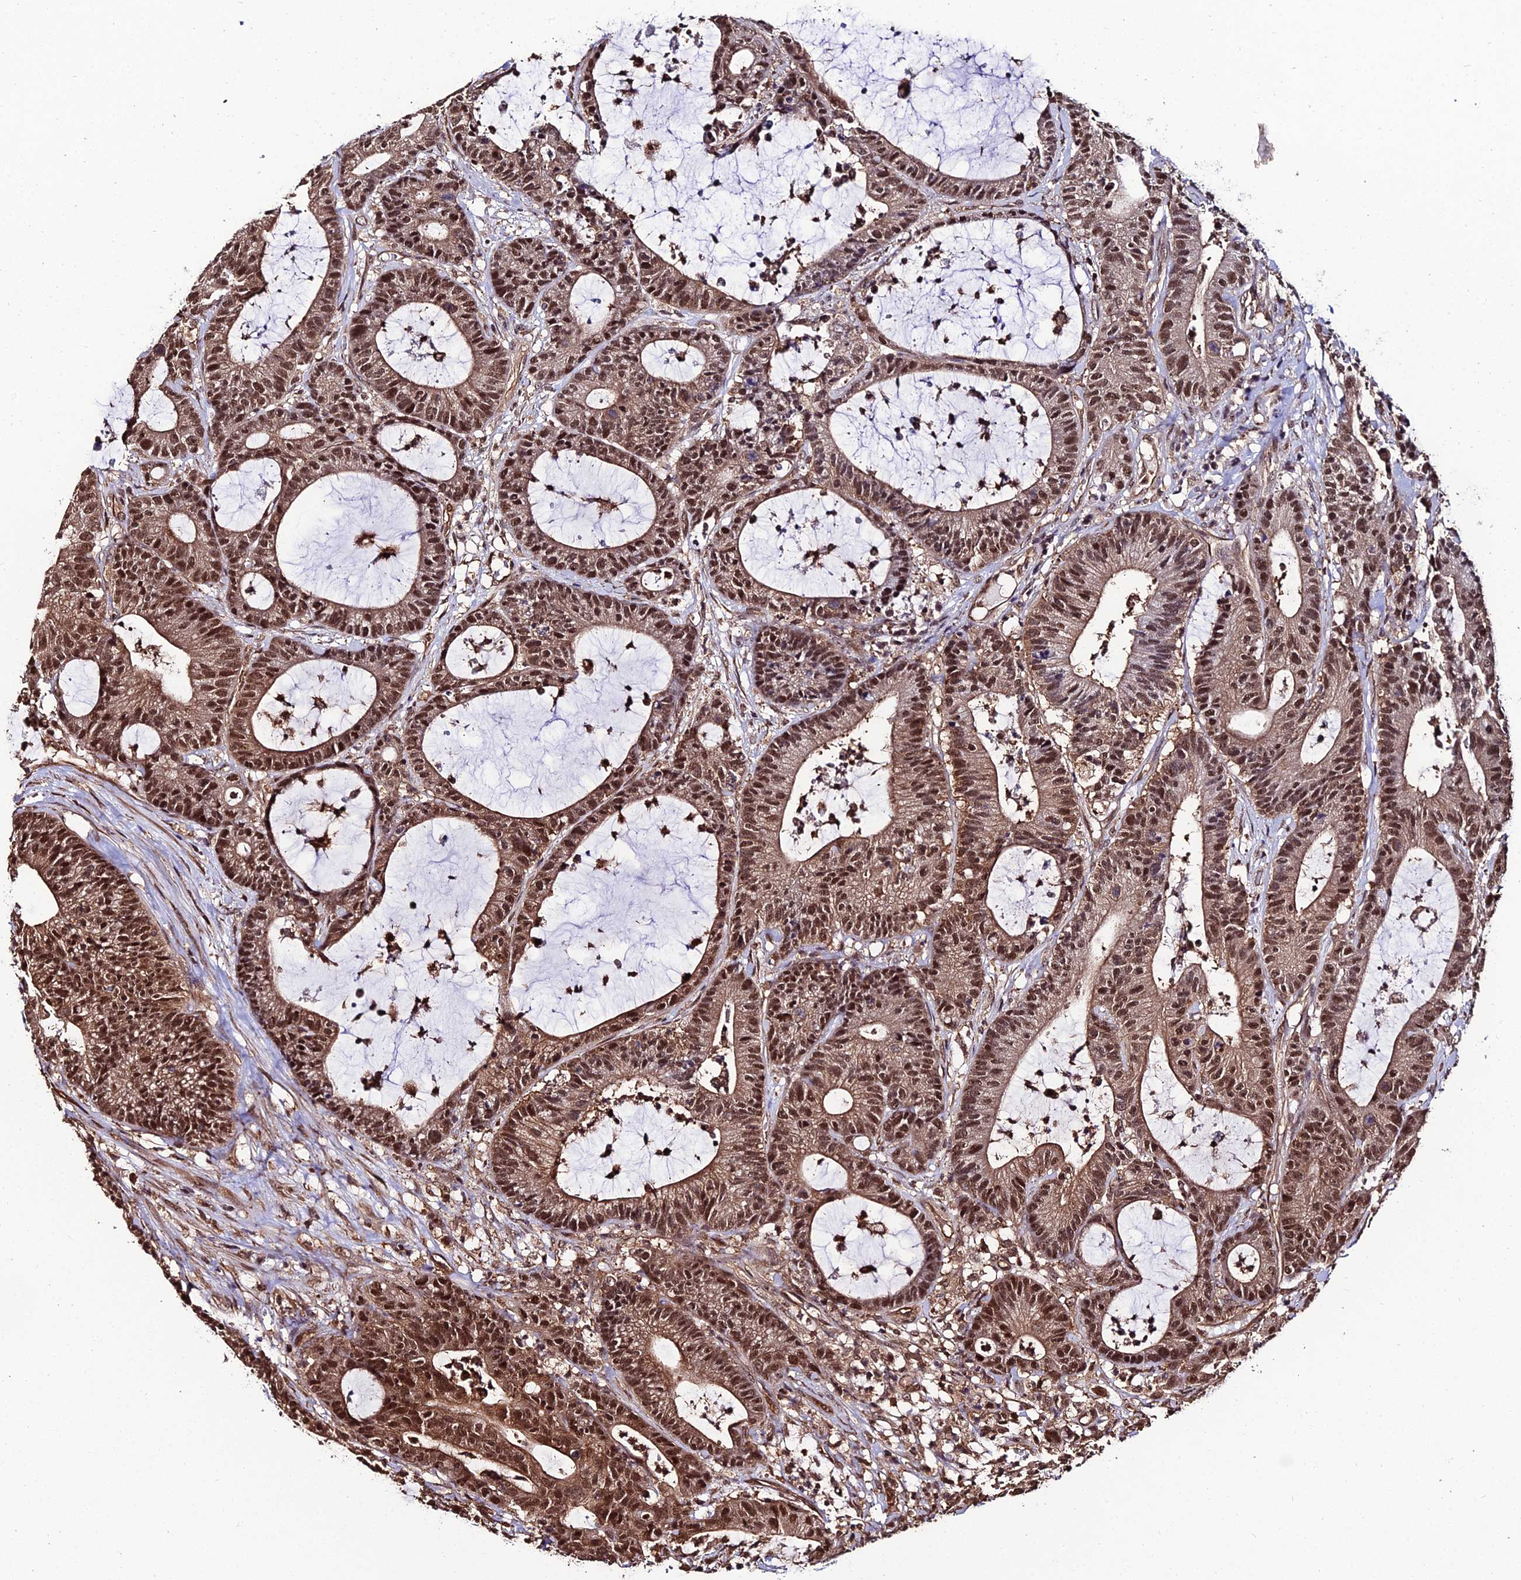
{"staining": {"intensity": "strong", "quantity": ">75%", "location": "cytoplasmic/membranous,nuclear"}, "tissue": "colorectal cancer", "cell_type": "Tumor cells", "image_type": "cancer", "snomed": [{"axis": "morphology", "description": "Adenocarcinoma, NOS"}, {"axis": "topography", "description": "Colon"}], "caption": "Protein analysis of colorectal cancer (adenocarcinoma) tissue shows strong cytoplasmic/membranous and nuclear expression in about >75% of tumor cells. The staining is performed using DAB brown chromogen to label protein expression. The nuclei are counter-stained blue using hematoxylin.", "gene": "PPP4C", "patient": {"sex": "female", "age": 84}}